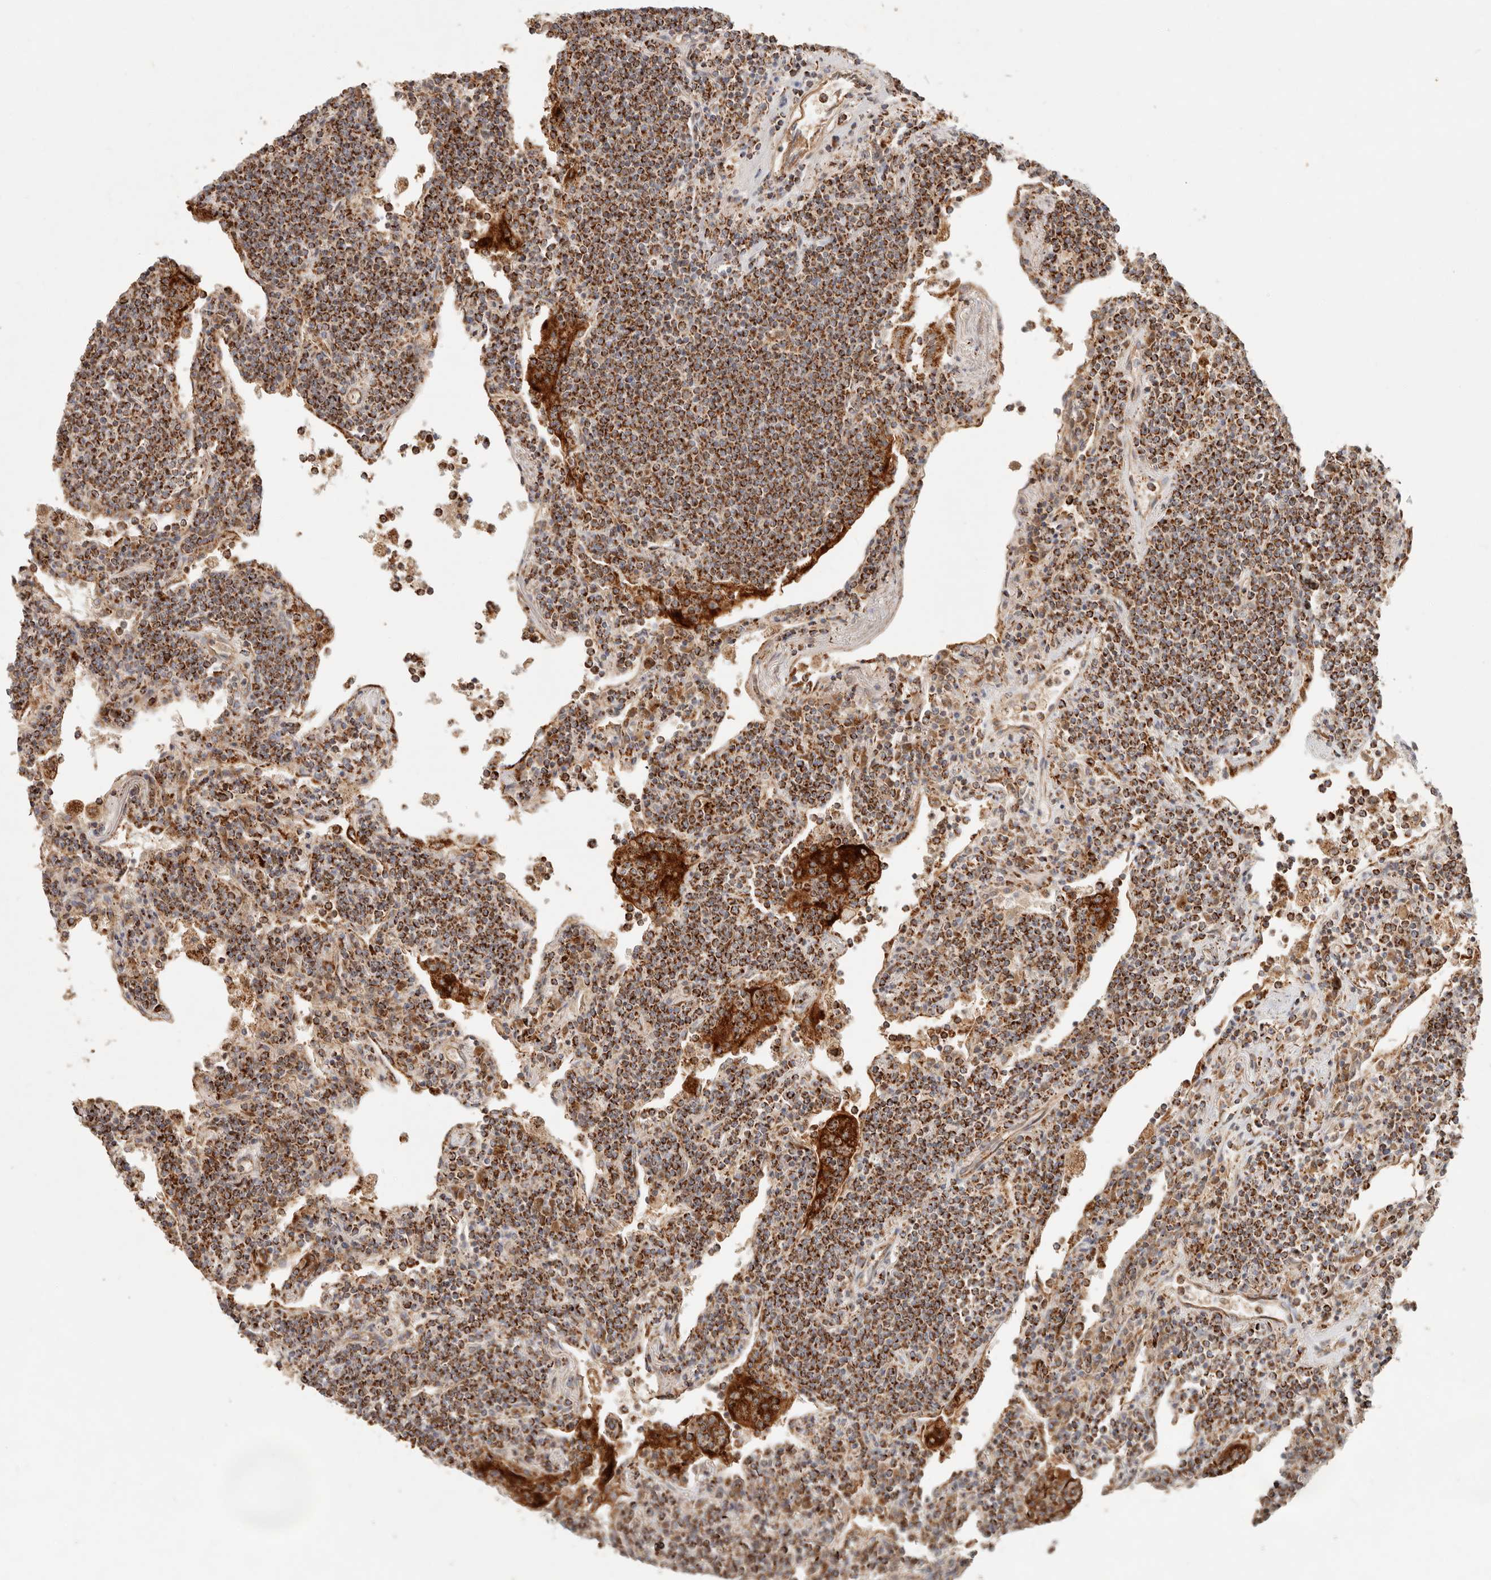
{"staining": {"intensity": "strong", "quantity": ">75%", "location": "cytoplasmic/membranous"}, "tissue": "lymphoma", "cell_type": "Tumor cells", "image_type": "cancer", "snomed": [{"axis": "morphology", "description": "Malignant lymphoma, non-Hodgkin's type, Low grade"}, {"axis": "topography", "description": "Lung"}], "caption": "Tumor cells display strong cytoplasmic/membranous expression in about >75% of cells in malignant lymphoma, non-Hodgkin's type (low-grade).", "gene": "ARHGEF10L", "patient": {"sex": "female", "age": 71}}